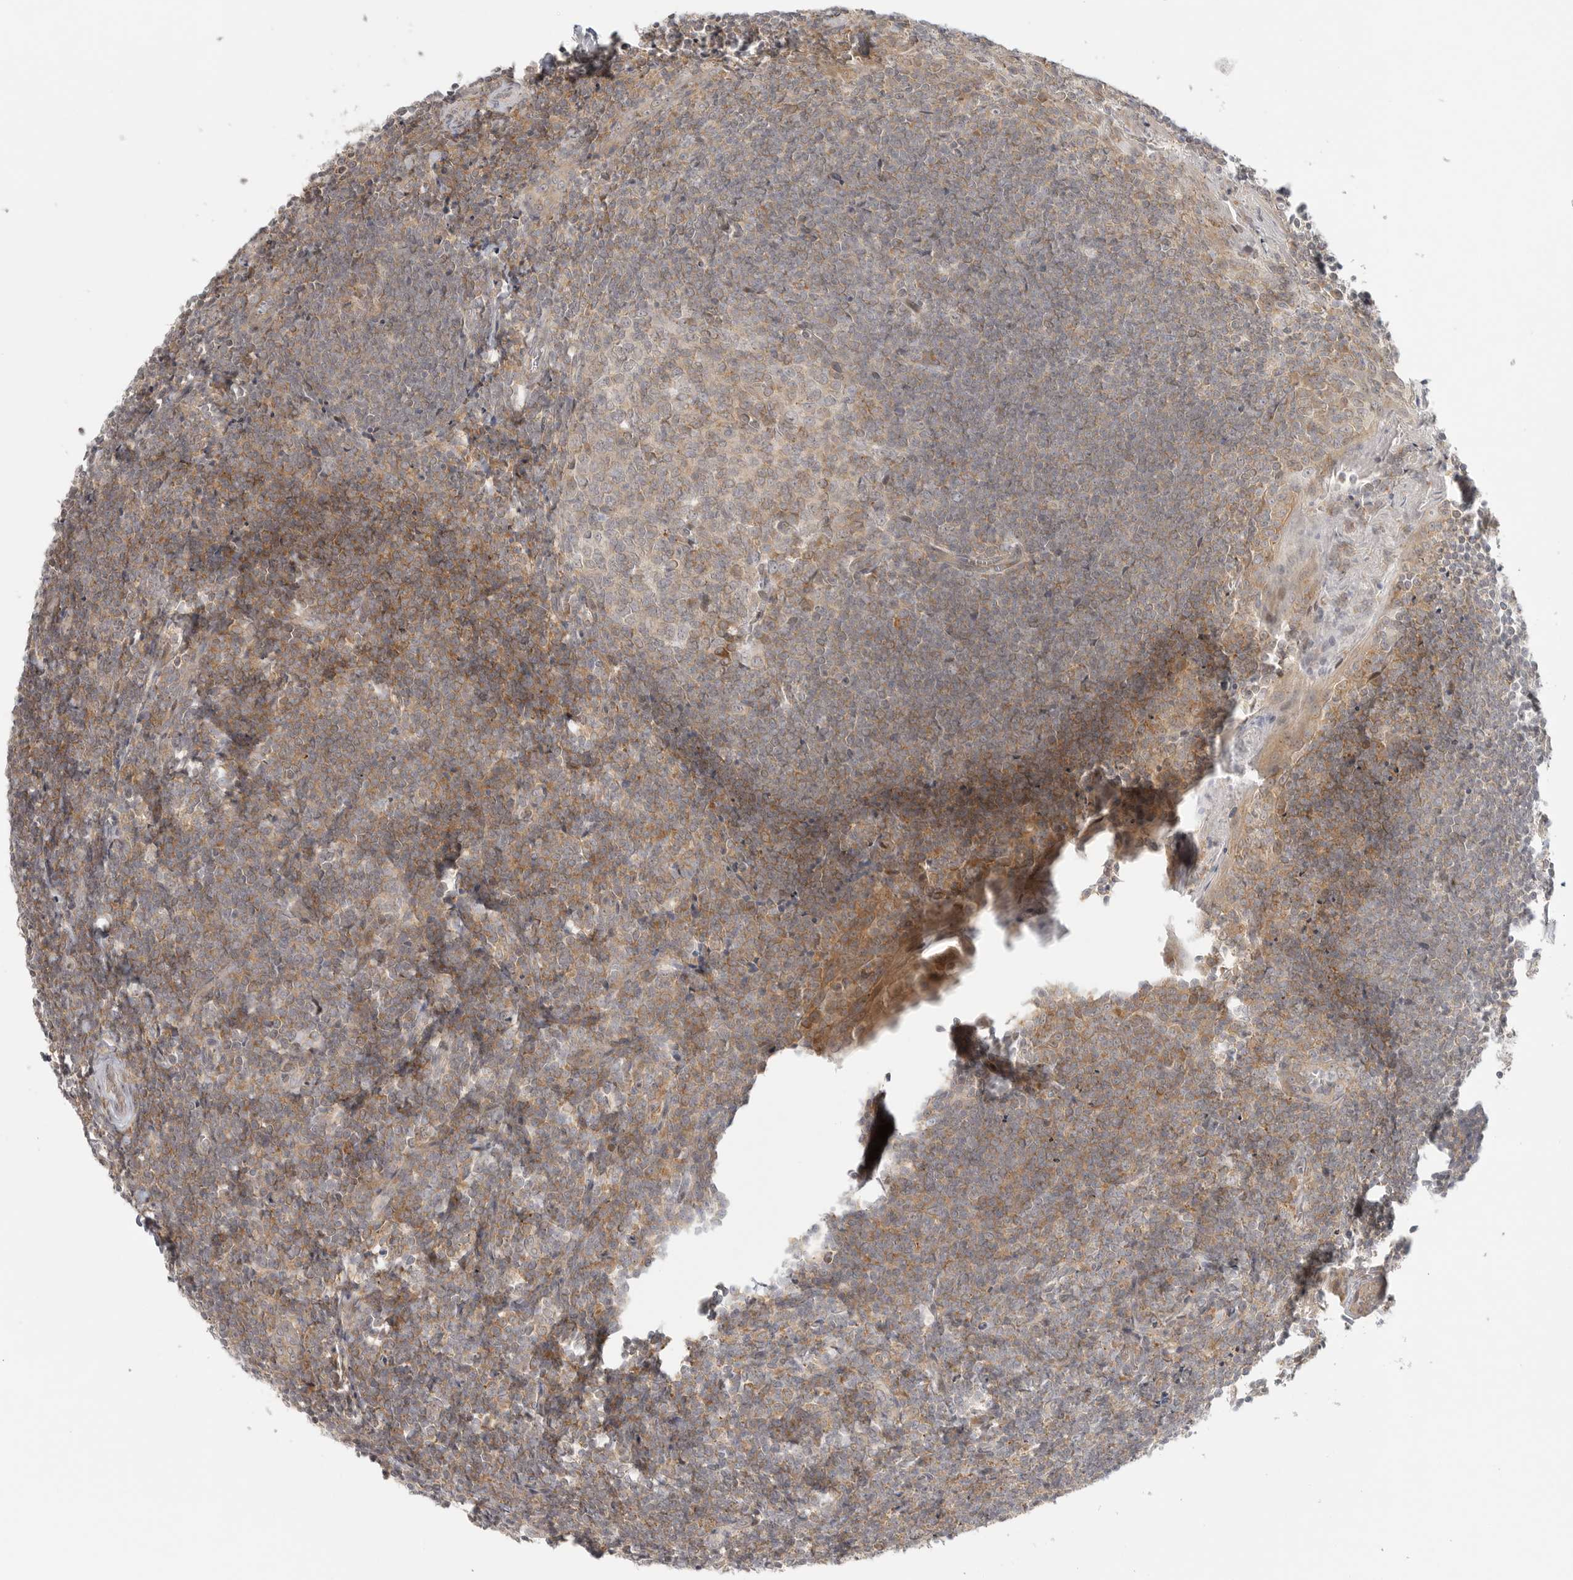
{"staining": {"intensity": "weak", "quantity": "<25%", "location": "cytoplasmic/membranous"}, "tissue": "tonsil", "cell_type": "Germinal center cells", "image_type": "normal", "snomed": [{"axis": "morphology", "description": "Normal tissue, NOS"}, {"axis": "topography", "description": "Tonsil"}], "caption": "Benign tonsil was stained to show a protein in brown. There is no significant staining in germinal center cells. Brightfield microscopy of immunohistochemistry stained with DAB (3,3'-diaminobenzidine) (brown) and hematoxylin (blue), captured at high magnification.", "gene": "HDAC6", "patient": {"sex": "male", "age": 27}}